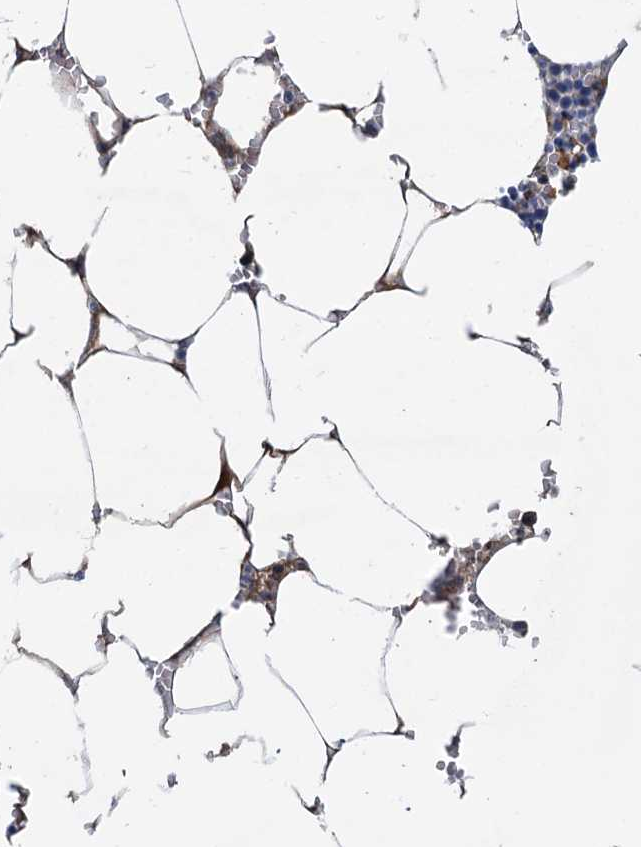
{"staining": {"intensity": "moderate", "quantity": "25%-75%", "location": "cytoplasmic/membranous"}, "tissue": "bone marrow", "cell_type": "Hematopoietic cells", "image_type": "normal", "snomed": [{"axis": "morphology", "description": "Normal tissue, NOS"}, {"axis": "topography", "description": "Bone marrow"}], "caption": "About 25%-75% of hematopoietic cells in unremarkable human bone marrow exhibit moderate cytoplasmic/membranous protein staining as visualized by brown immunohistochemical staining.", "gene": "LNX2", "patient": {"sex": "male", "age": 70}}